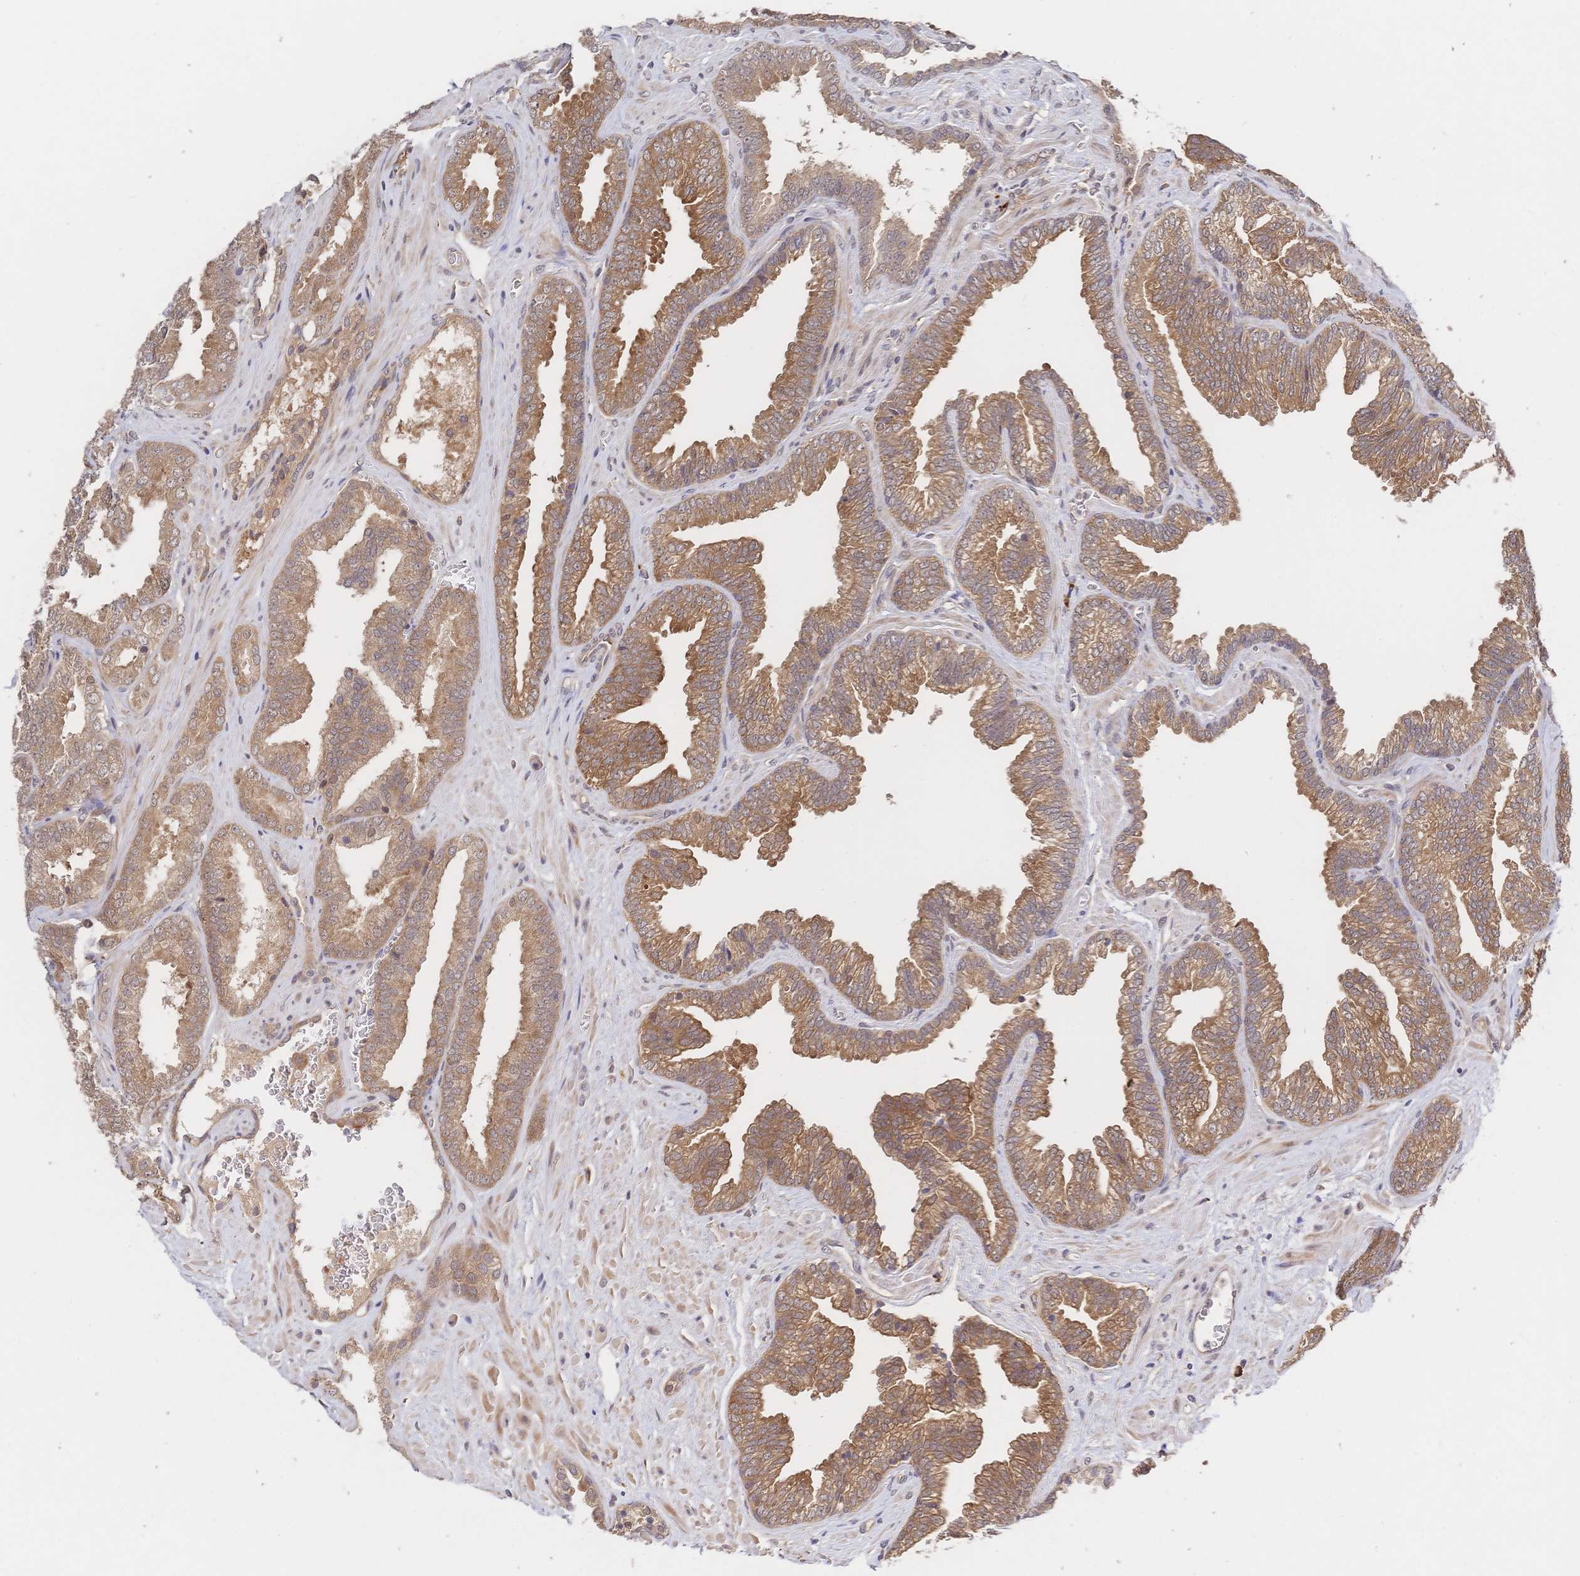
{"staining": {"intensity": "moderate", "quantity": ">75%", "location": "cytoplasmic/membranous"}, "tissue": "prostate cancer", "cell_type": "Tumor cells", "image_type": "cancer", "snomed": [{"axis": "morphology", "description": "Adenocarcinoma, High grade"}, {"axis": "topography", "description": "Prostate"}], "caption": "A brown stain labels moderate cytoplasmic/membranous positivity of a protein in prostate cancer tumor cells.", "gene": "LMO4", "patient": {"sex": "male", "age": 68}}